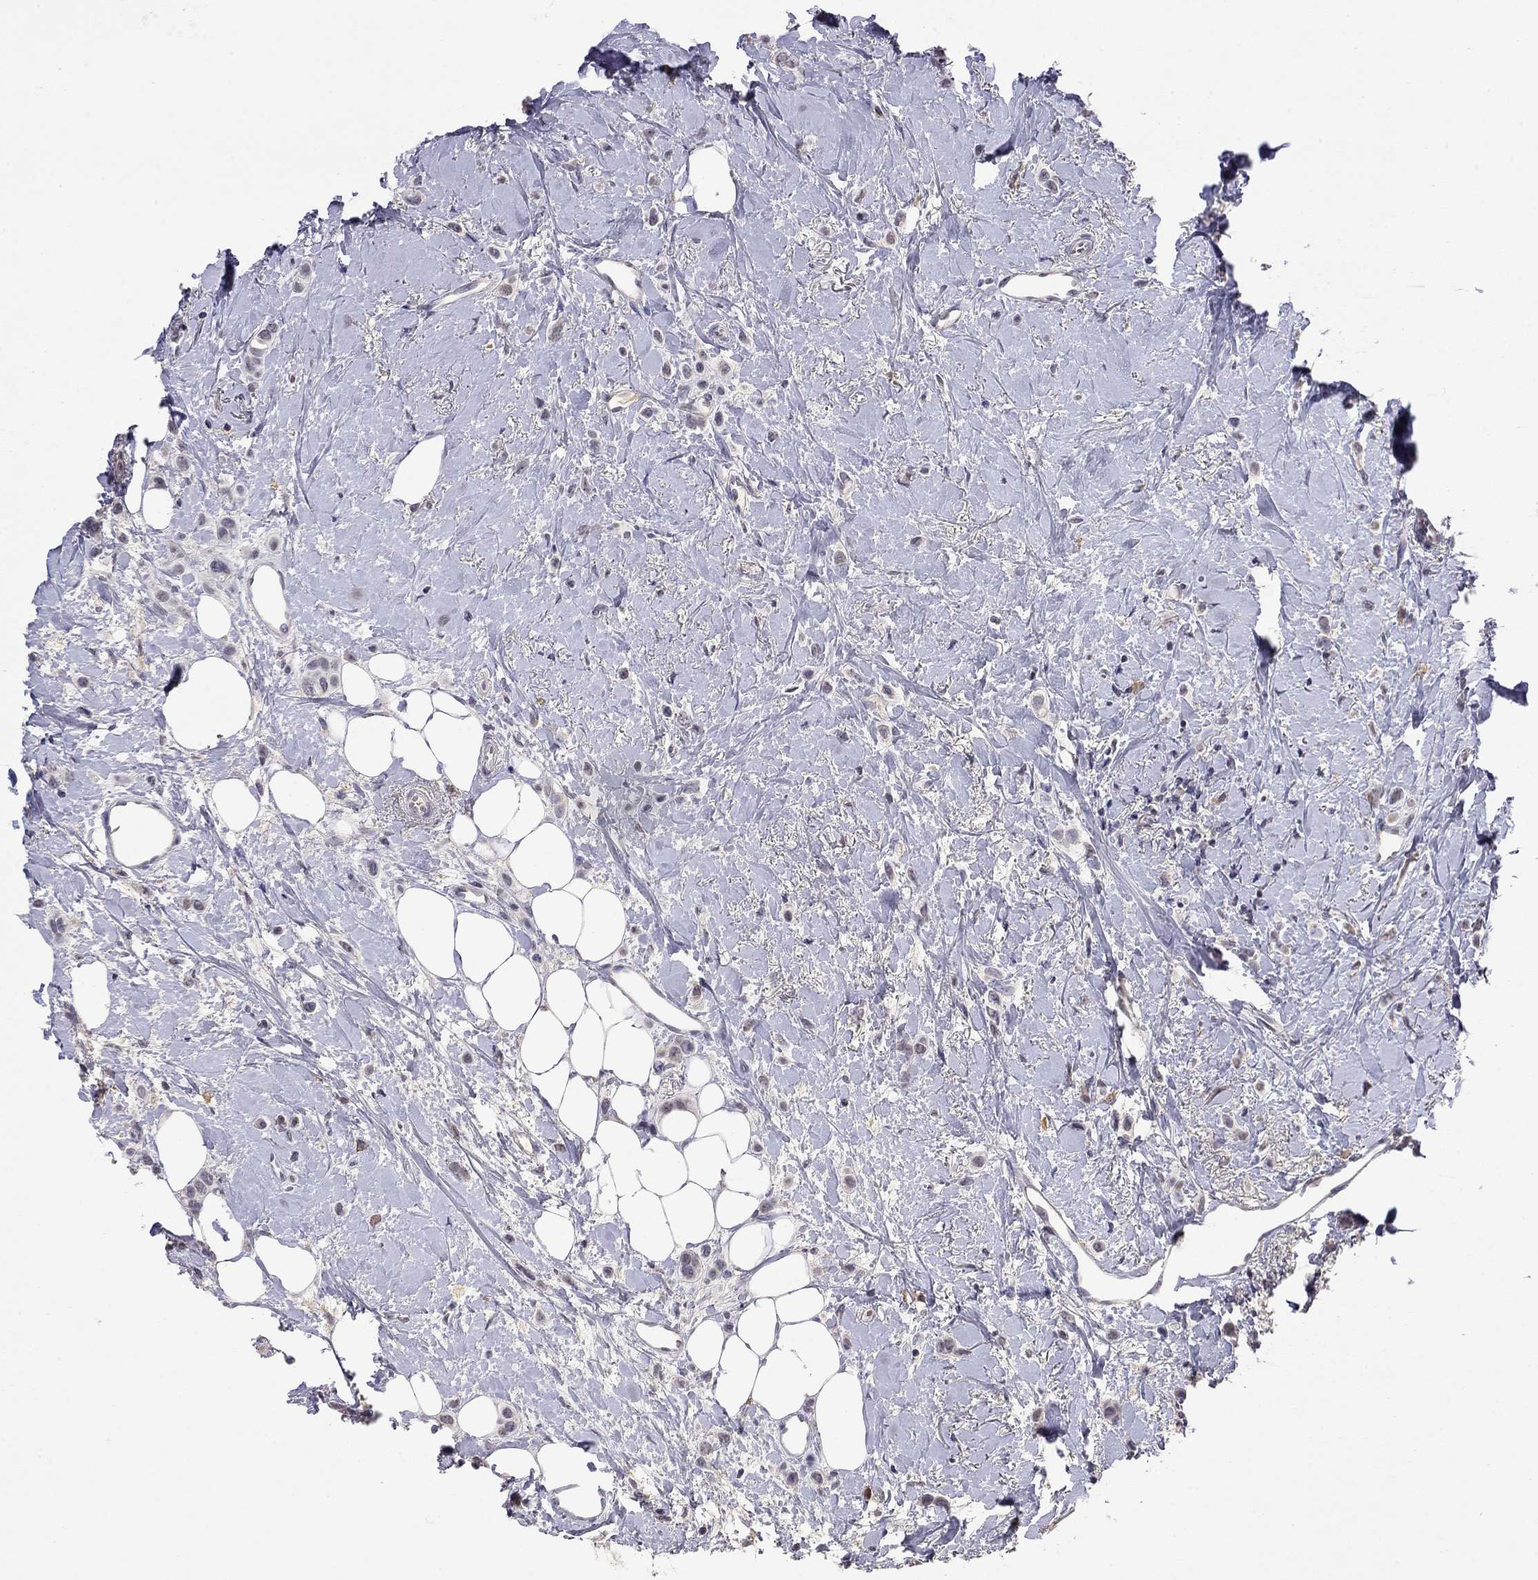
{"staining": {"intensity": "negative", "quantity": "none", "location": "none"}, "tissue": "breast cancer", "cell_type": "Tumor cells", "image_type": "cancer", "snomed": [{"axis": "morphology", "description": "Lobular carcinoma"}, {"axis": "topography", "description": "Breast"}], "caption": "Protein analysis of lobular carcinoma (breast) exhibits no significant staining in tumor cells.", "gene": "WNK3", "patient": {"sex": "female", "age": 66}}